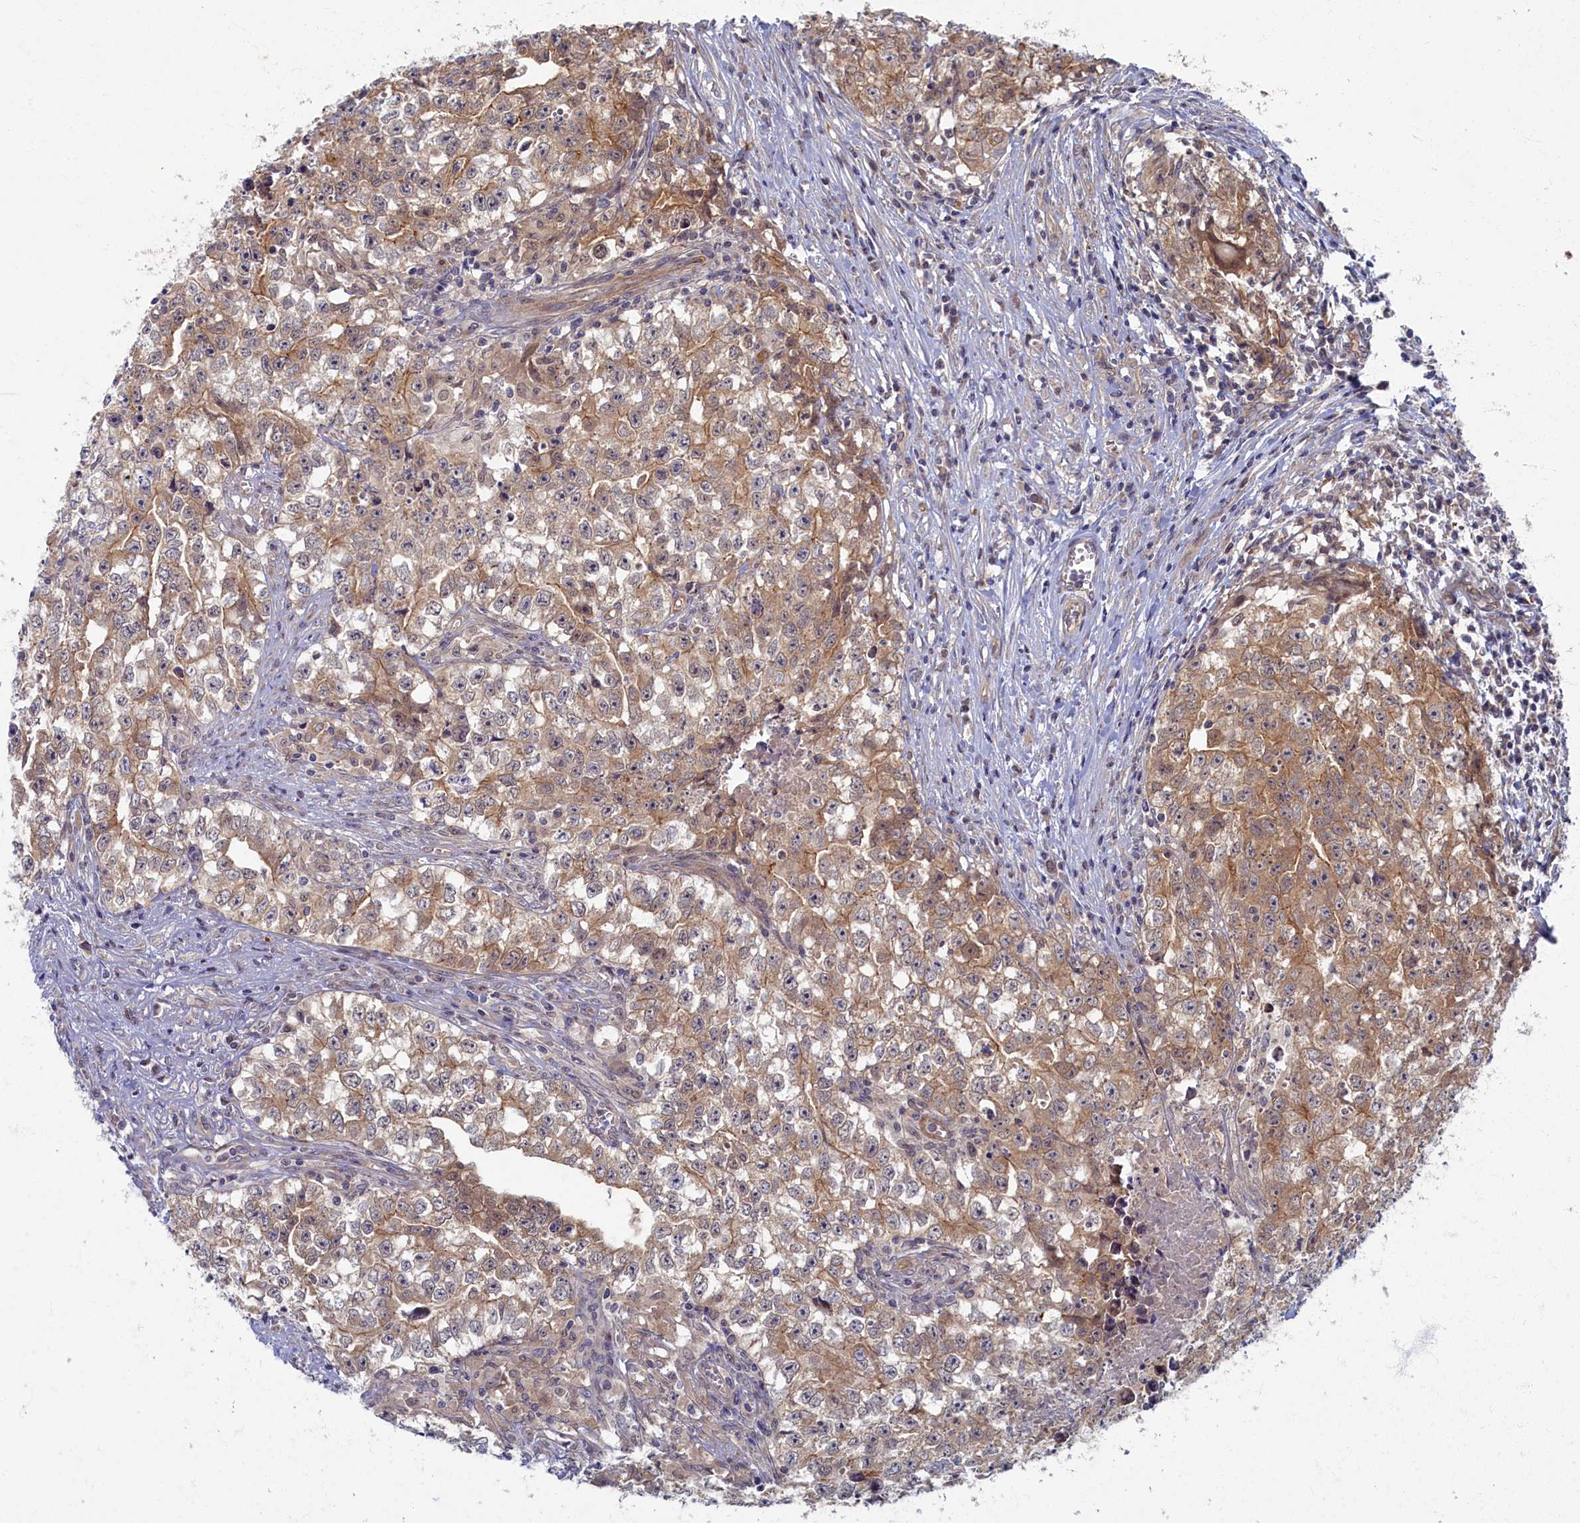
{"staining": {"intensity": "weak", "quantity": "25%-75%", "location": "cytoplasmic/membranous"}, "tissue": "testis cancer", "cell_type": "Tumor cells", "image_type": "cancer", "snomed": [{"axis": "morphology", "description": "Seminoma, NOS"}, {"axis": "morphology", "description": "Carcinoma, Embryonal, NOS"}, {"axis": "topography", "description": "Testis"}], "caption": "IHC staining of testis cancer, which demonstrates low levels of weak cytoplasmic/membranous positivity in approximately 25%-75% of tumor cells indicating weak cytoplasmic/membranous protein staining. The staining was performed using DAB (3,3'-diaminobenzidine) (brown) for protein detection and nuclei were counterstained in hematoxylin (blue).", "gene": "WDR59", "patient": {"sex": "male", "age": 43}}